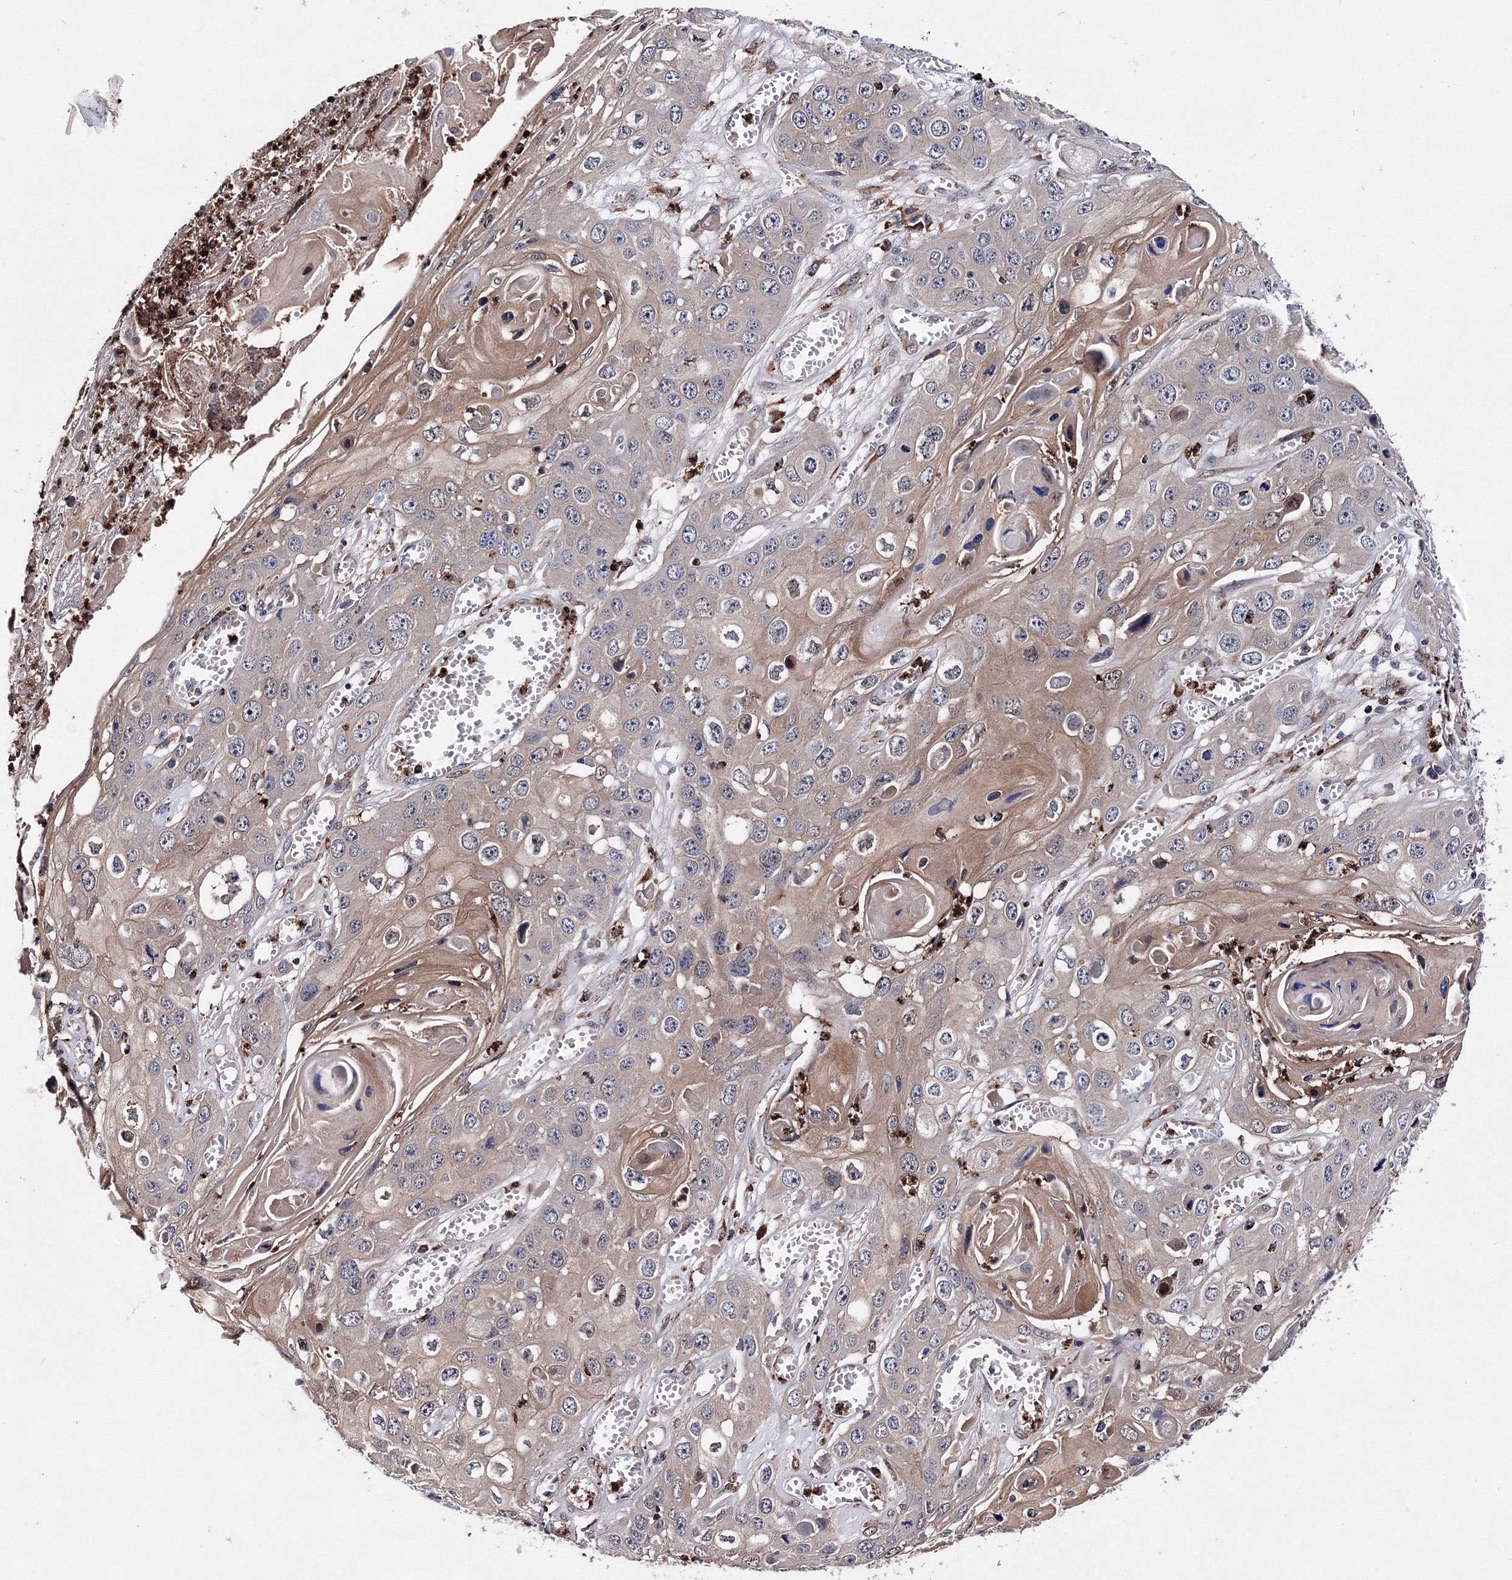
{"staining": {"intensity": "moderate", "quantity": "25%-75%", "location": "cytoplasmic/membranous"}, "tissue": "skin cancer", "cell_type": "Tumor cells", "image_type": "cancer", "snomed": [{"axis": "morphology", "description": "Squamous cell carcinoma, NOS"}, {"axis": "topography", "description": "Skin"}], "caption": "Protein staining exhibits moderate cytoplasmic/membranous expression in about 25%-75% of tumor cells in squamous cell carcinoma (skin).", "gene": "PHYKPL", "patient": {"sex": "male", "age": 55}}